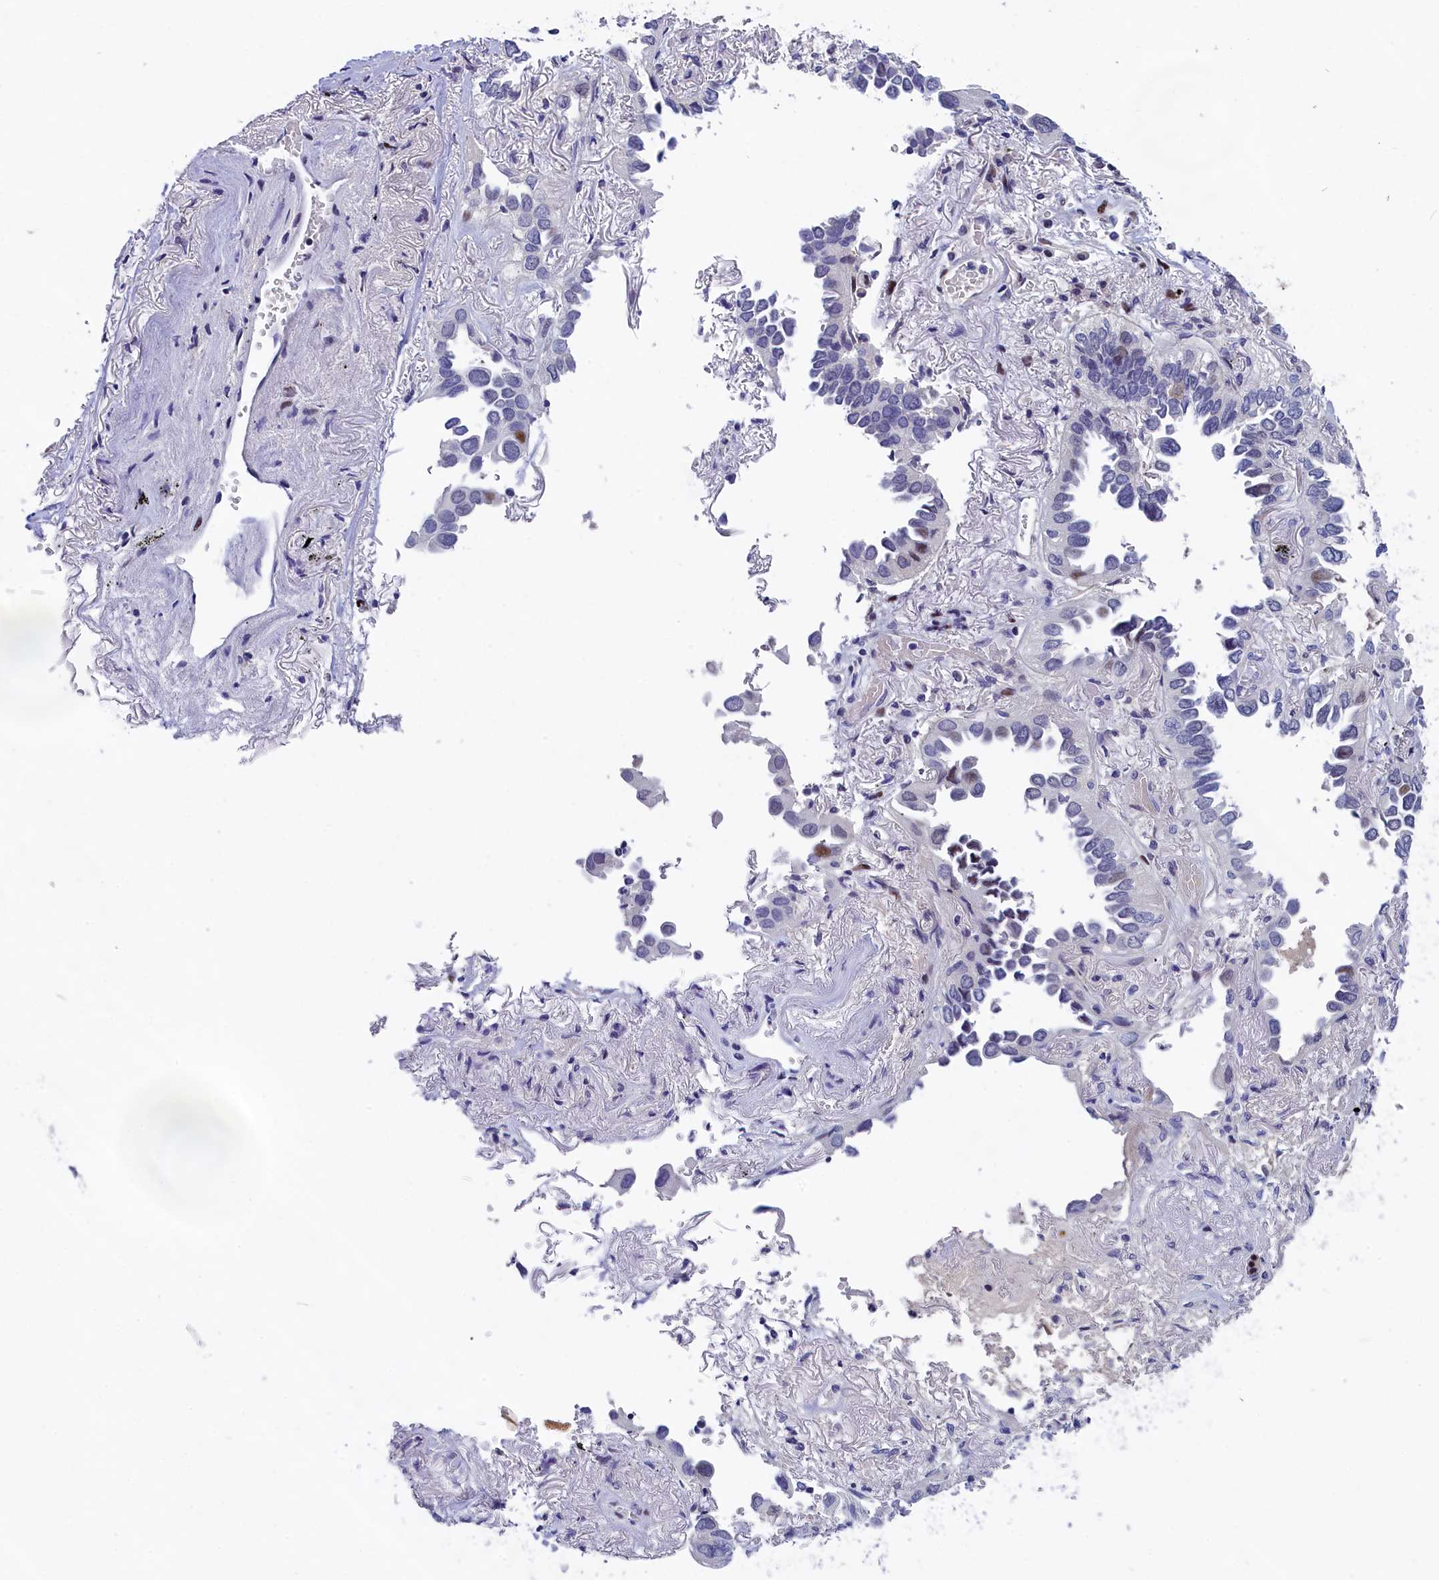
{"staining": {"intensity": "strong", "quantity": "25%-75%", "location": "nuclear"}, "tissue": "lung cancer", "cell_type": "Tumor cells", "image_type": "cancer", "snomed": [{"axis": "morphology", "description": "Adenocarcinoma, NOS"}, {"axis": "topography", "description": "Lung"}], "caption": "Immunohistochemistry (IHC) staining of lung adenocarcinoma, which demonstrates high levels of strong nuclear expression in approximately 25%-75% of tumor cells indicating strong nuclear protein expression. The staining was performed using DAB (3,3'-diaminobenzidine) (brown) for protein detection and nuclei were counterstained in hematoxylin (blue).", "gene": "NKPD1", "patient": {"sex": "female", "age": 76}}